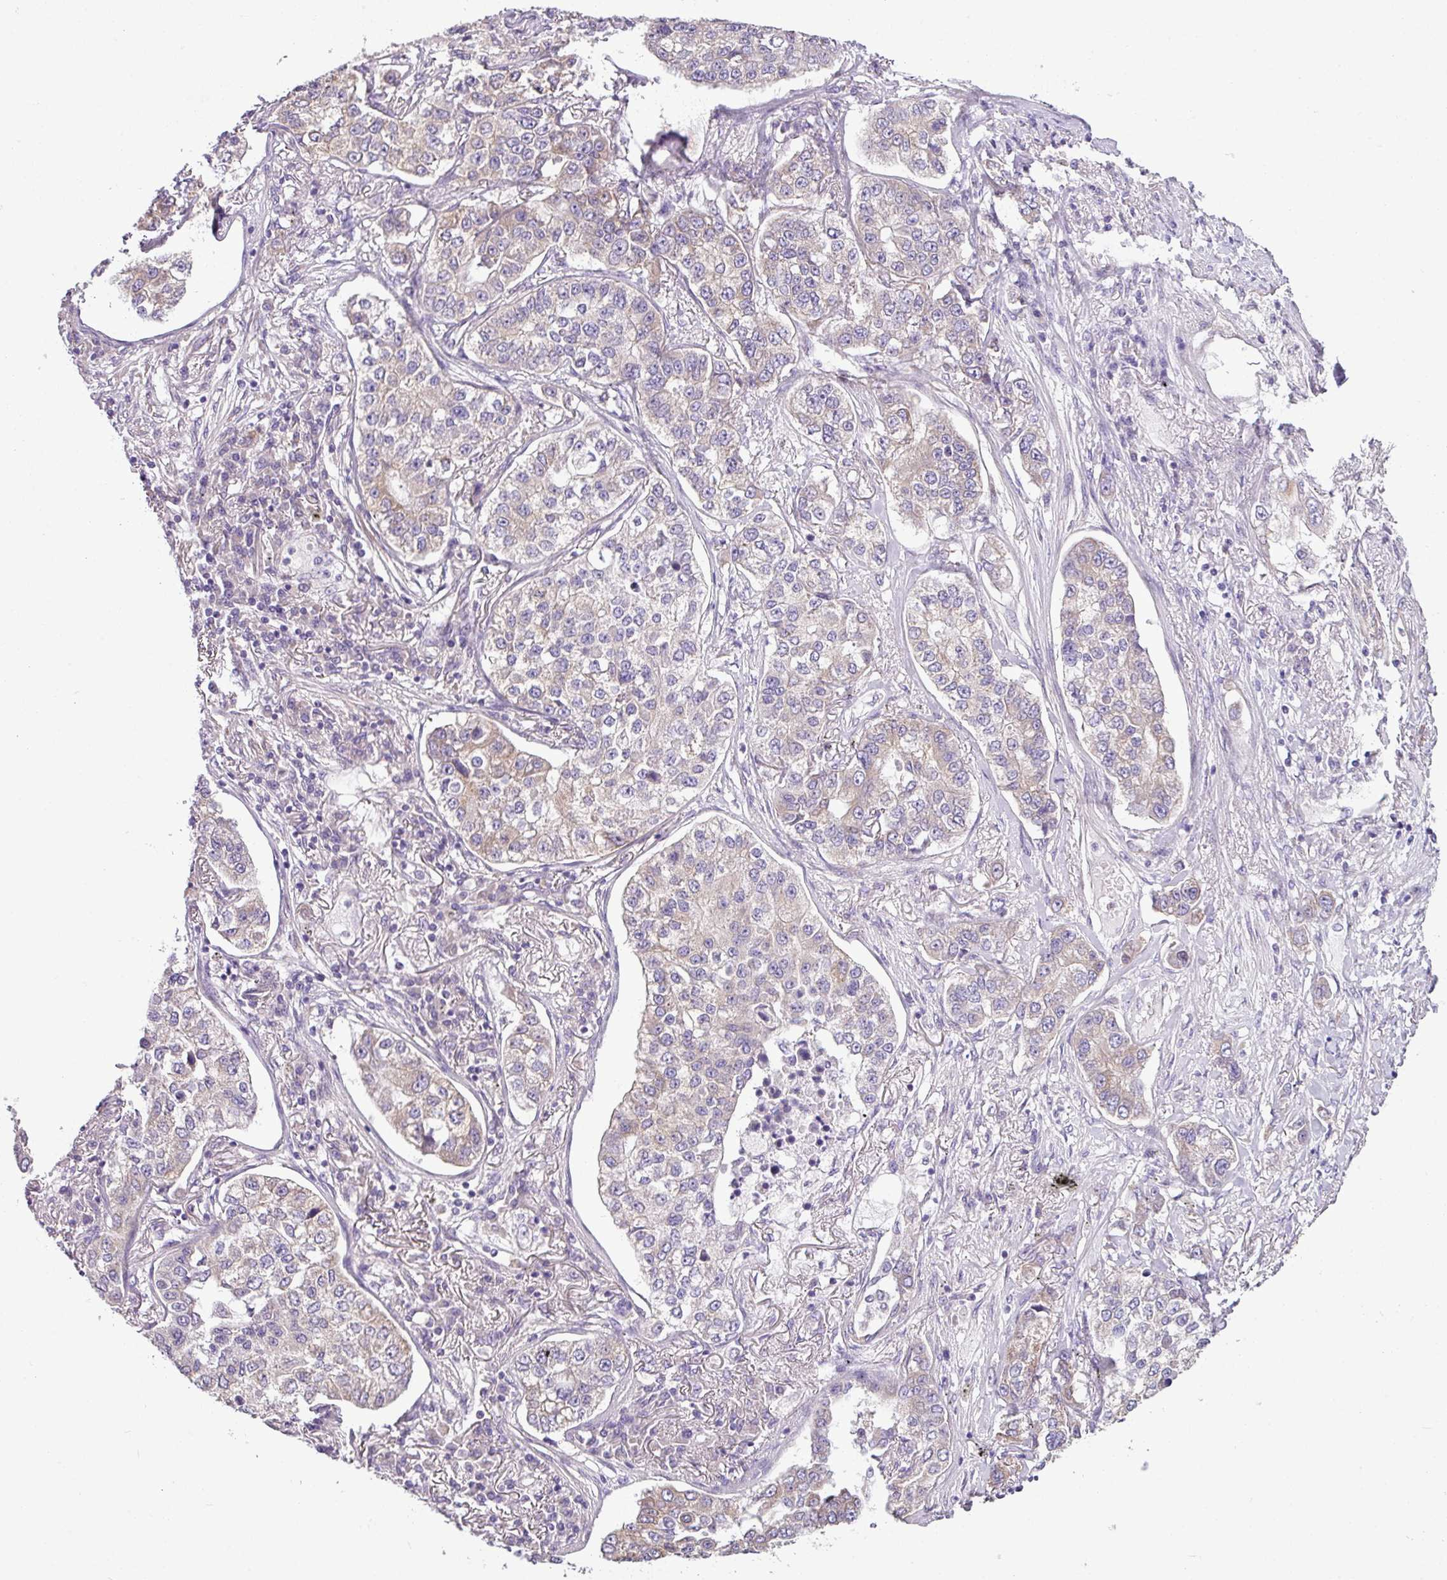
{"staining": {"intensity": "moderate", "quantity": "<25%", "location": "cytoplasmic/membranous"}, "tissue": "lung cancer", "cell_type": "Tumor cells", "image_type": "cancer", "snomed": [{"axis": "morphology", "description": "Adenocarcinoma, NOS"}, {"axis": "topography", "description": "Lung"}], "caption": "IHC staining of lung cancer, which reveals low levels of moderate cytoplasmic/membranous staining in about <25% of tumor cells indicating moderate cytoplasmic/membranous protein expression. The staining was performed using DAB (3,3'-diaminobenzidine) (brown) for protein detection and nuclei were counterstained in hematoxylin (blue).", "gene": "TOR1AIP2", "patient": {"sex": "male", "age": 49}}